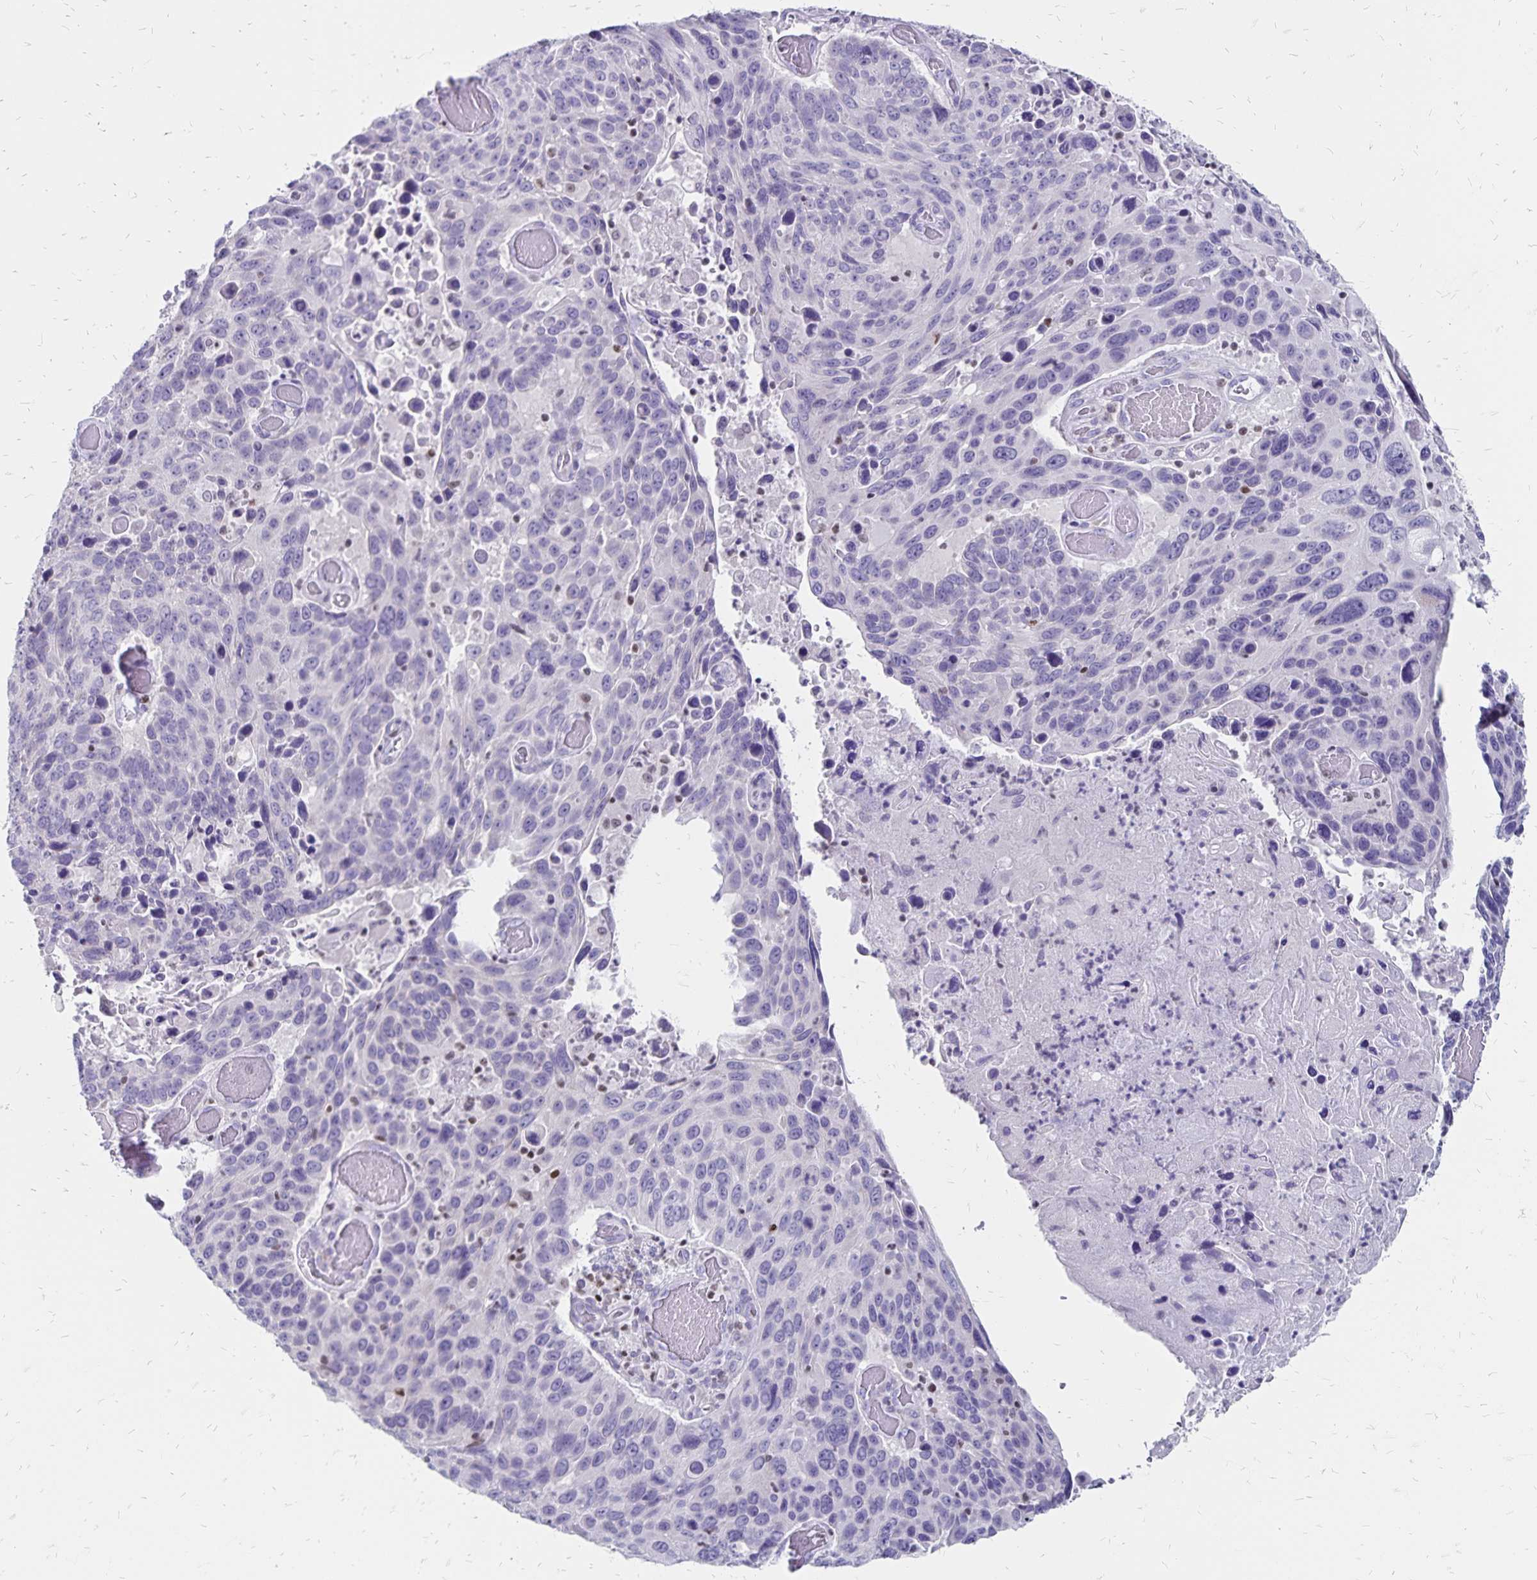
{"staining": {"intensity": "negative", "quantity": "none", "location": "none"}, "tissue": "lung cancer", "cell_type": "Tumor cells", "image_type": "cancer", "snomed": [{"axis": "morphology", "description": "Squamous cell carcinoma, NOS"}, {"axis": "topography", "description": "Lung"}], "caption": "Tumor cells show no significant expression in lung cancer (squamous cell carcinoma). (Stains: DAB immunohistochemistry with hematoxylin counter stain, Microscopy: brightfield microscopy at high magnification).", "gene": "IKZF1", "patient": {"sex": "male", "age": 68}}